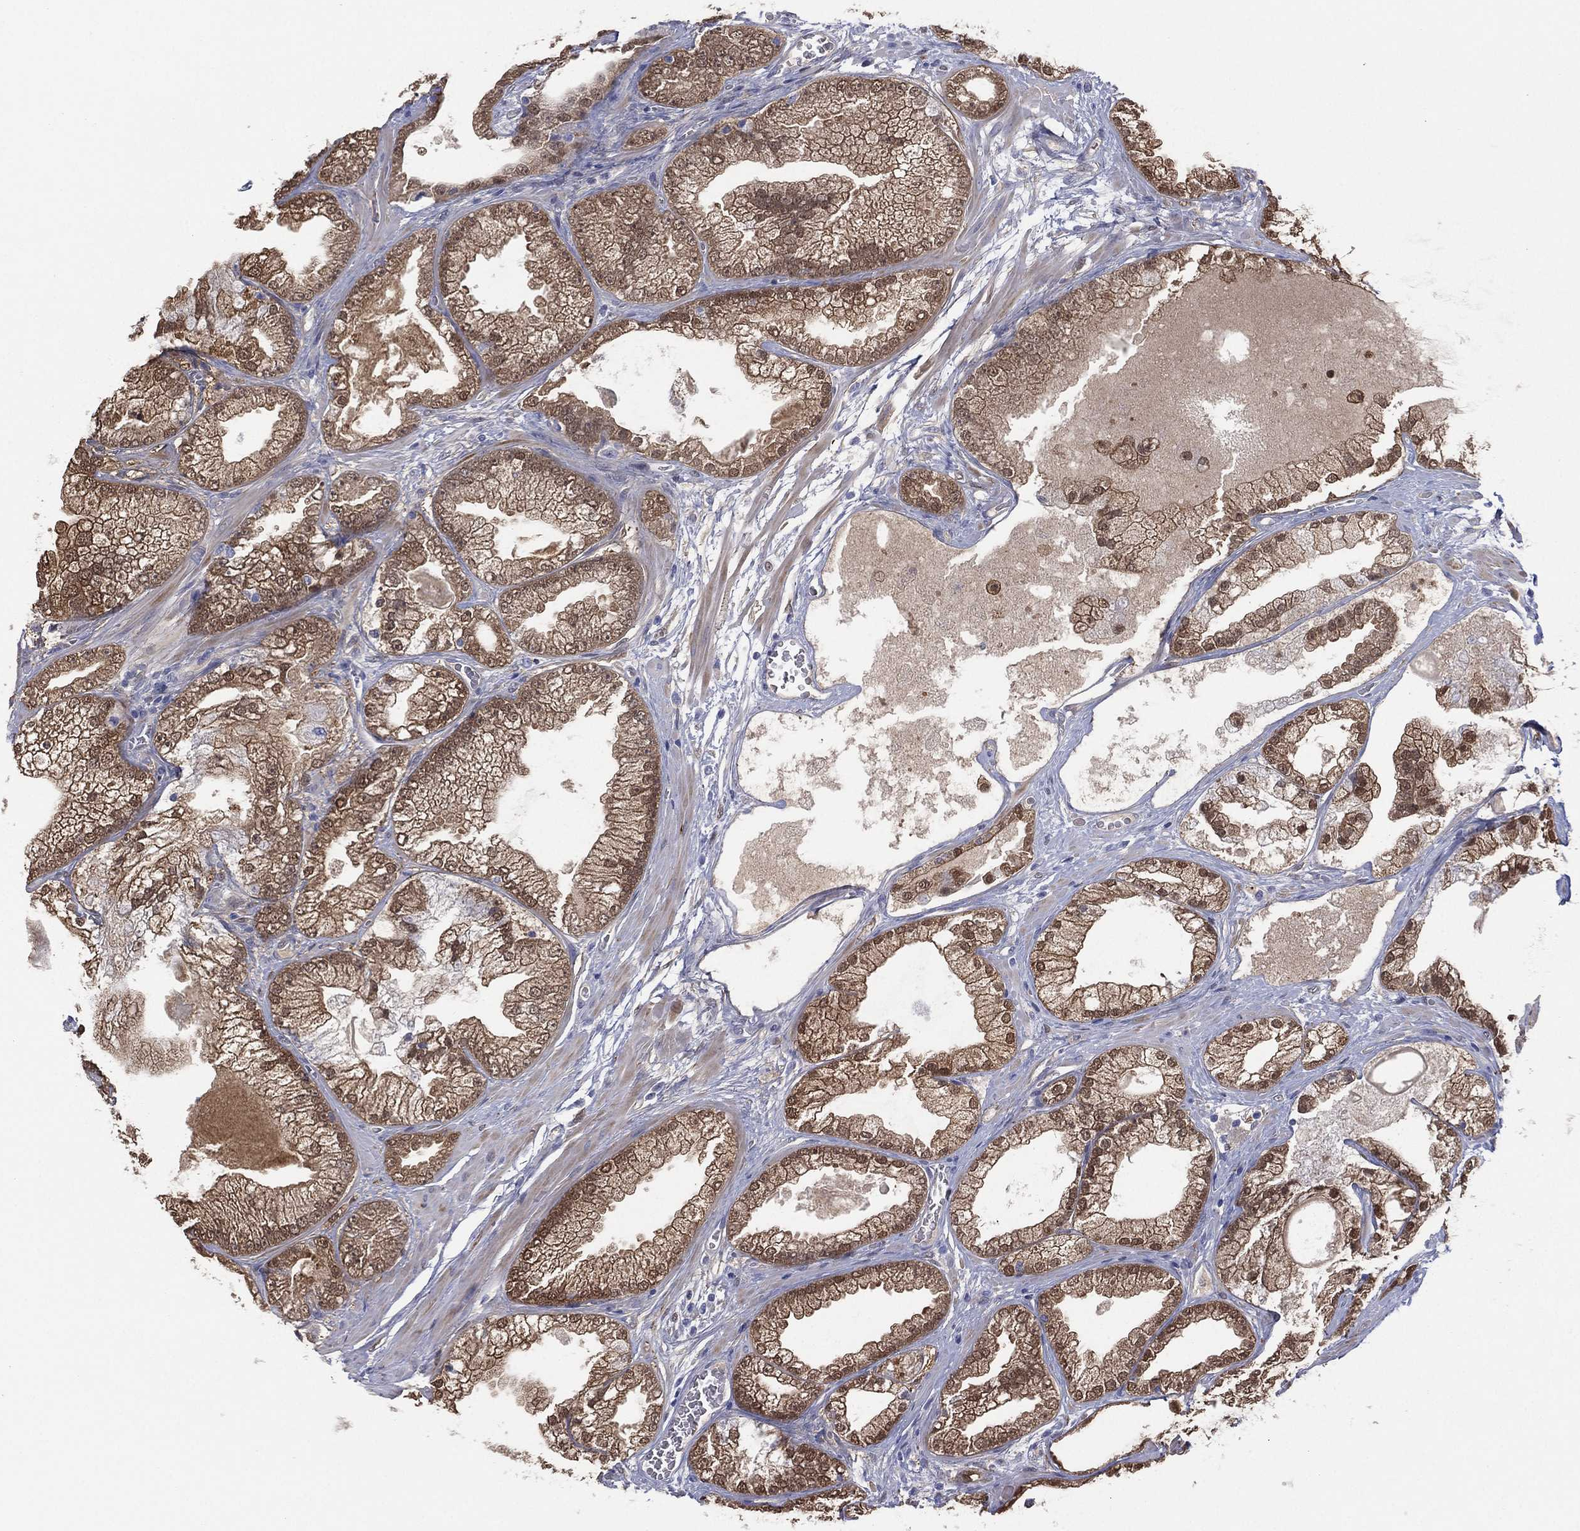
{"staining": {"intensity": "moderate", "quantity": "25%-75%", "location": "cytoplasmic/membranous,nuclear"}, "tissue": "prostate cancer", "cell_type": "Tumor cells", "image_type": "cancer", "snomed": [{"axis": "morphology", "description": "Adenocarcinoma, Low grade"}, {"axis": "topography", "description": "Prostate"}], "caption": "This photomicrograph displays immunohistochemistry (IHC) staining of prostate adenocarcinoma (low-grade), with medium moderate cytoplasmic/membranous and nuclear positivity in approximately 25%-75% of tumor cells.", "gene": "DDAH1", "patient": {"sex": "male", "age": 57}}